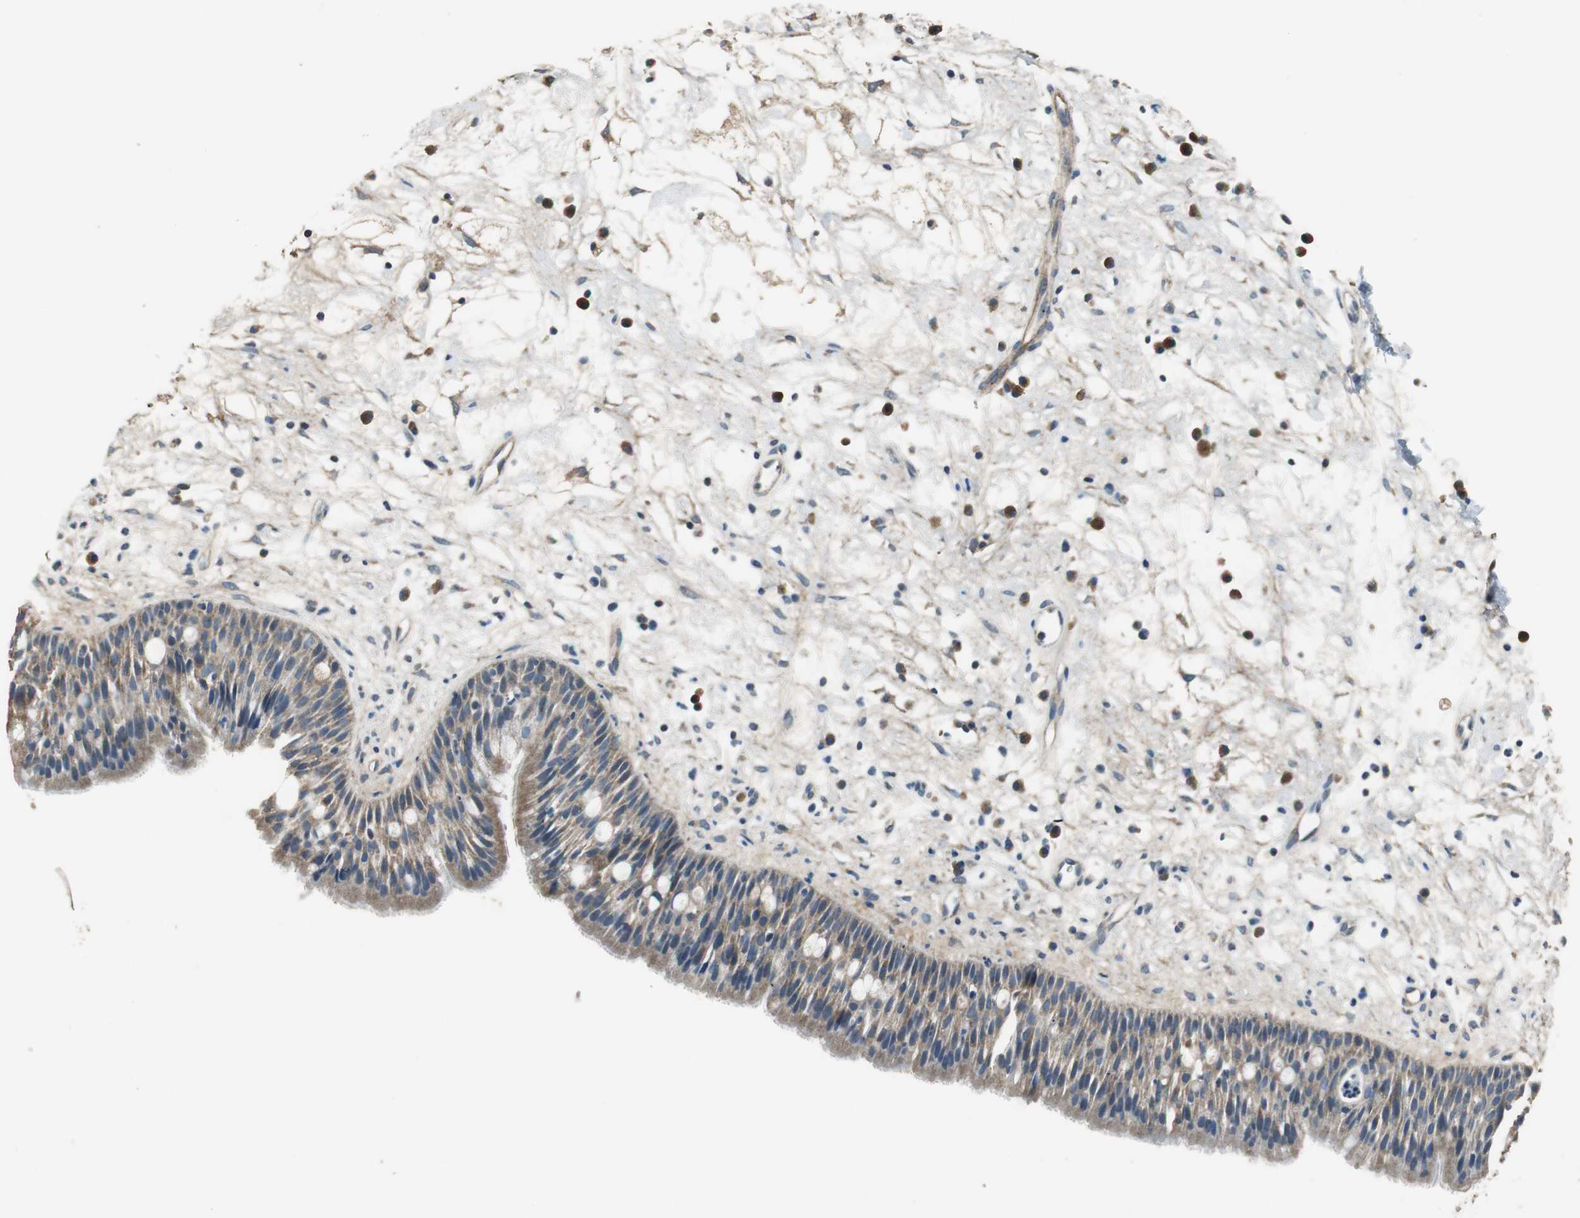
{"staining": {"intensity": "weak", "quantity": ">75%", "location": "cytoplasmic/membranous"}, "tissue": "nasopharynx", "cell_type": "Respiratory epithelial cells", "image_type": "normal", "snomed": [{"axis": "morphology", "description": "Normal tissue, NOS"}, {"axis": "topography", "description": "Nasopharynx"}], "caption": "Normal nasopharynx was stained to show a protein in brown. There is low levels of weak cytoplasmic/membranous positivity in approximately >75% of respiratory epithelial cells. (DAB = brown stain, brightfield microscopy at high magnification).", "gene": "MSTO1", "patient": {"sex": "male", "age": 13}}